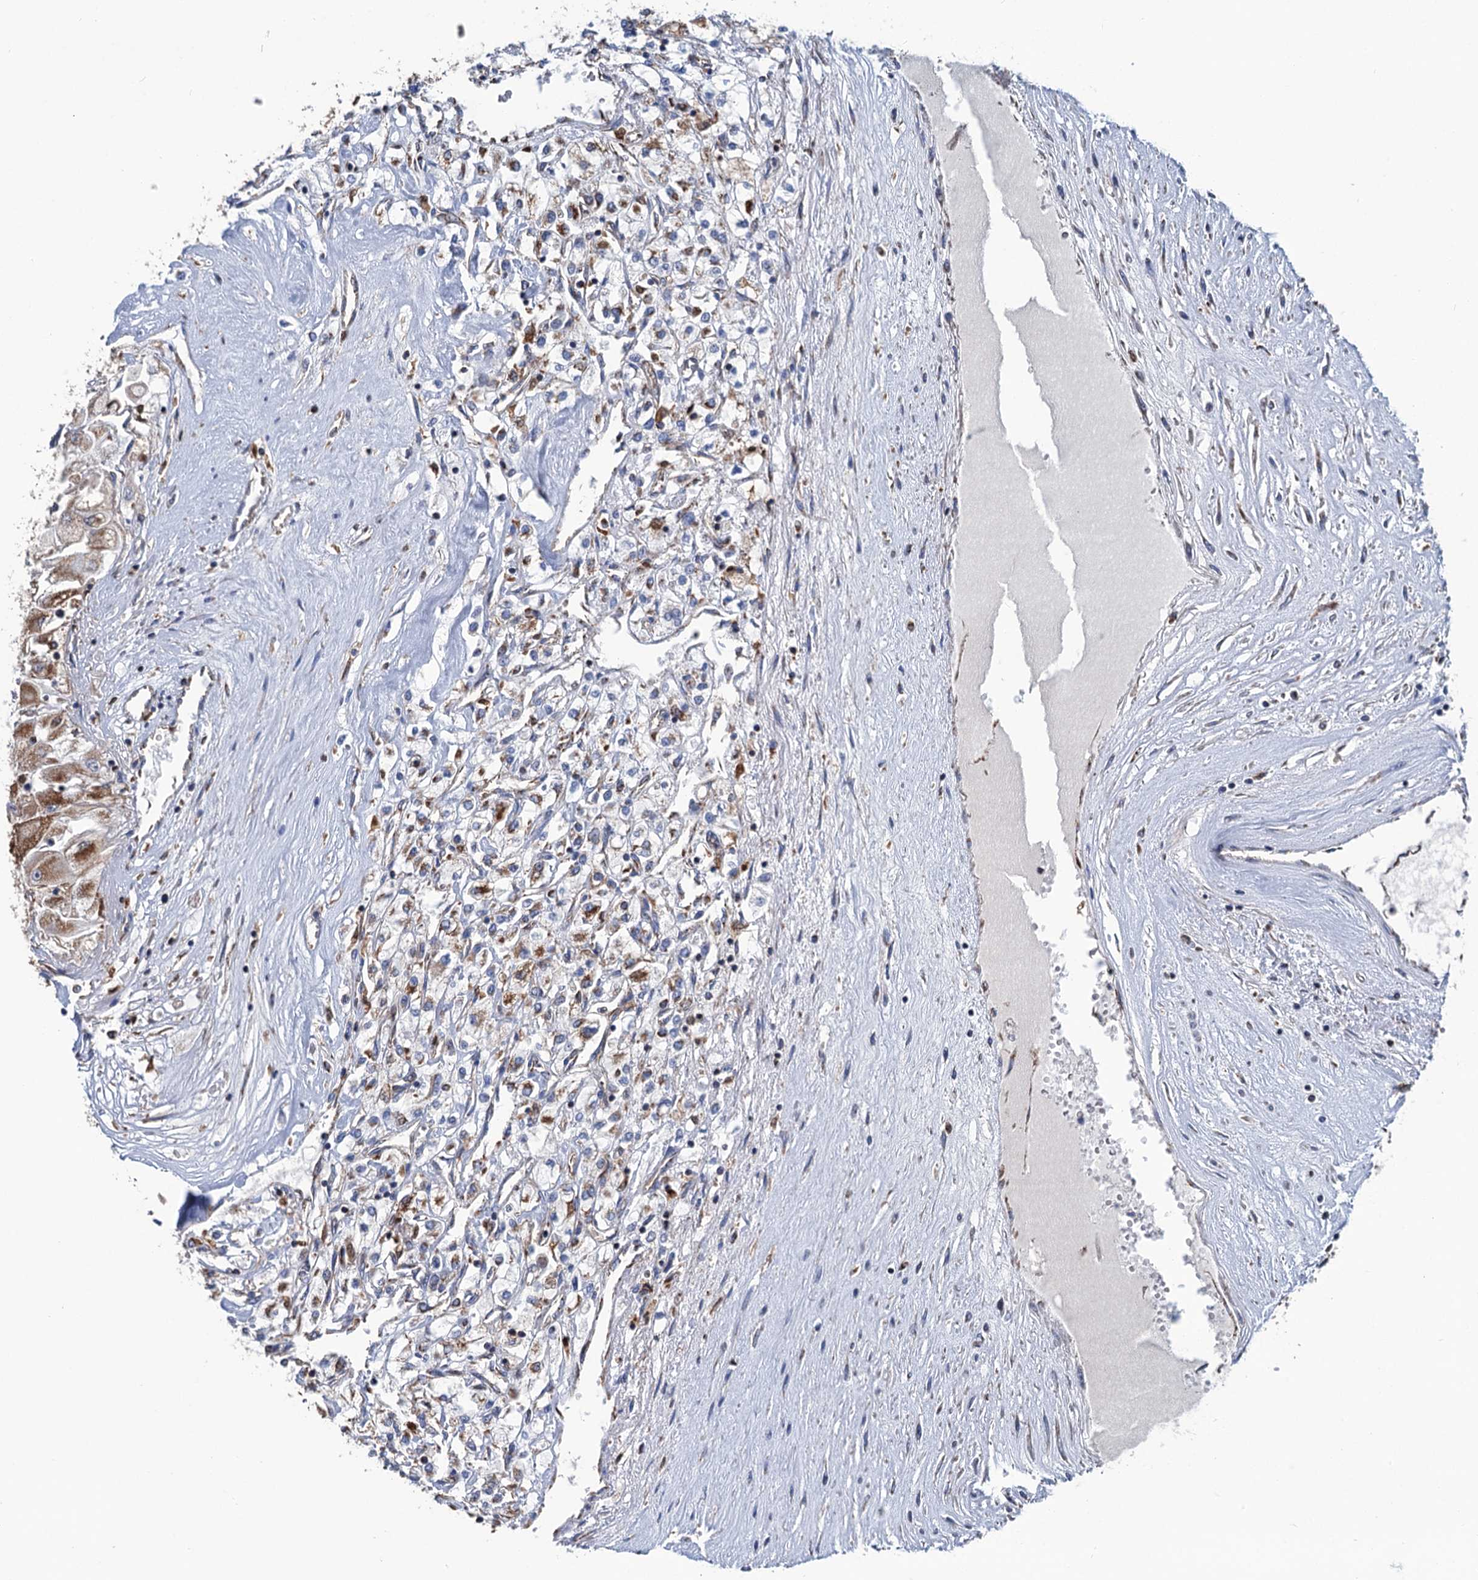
{"staining": {"intensity": "strong", "quantity": "25%-75%", "location": "cytoplasmic/membranous"}, "tissue": "renal cancer", "cell_type": "Tumor cells", "image_type": "cancer", "snomed": [{"axis": "morphology", "description": "Adenocarcinoma, NOS"}, {"axis": "topography", "description": "Kidney"}], "caption": "Protein analysis of renal cancer (adenocarcinoma) tissue shows strong cytoplasmic/membranous expression in approximately 25%-75% of tumor cells. The staining was performed using DAB (3,3'-diaminobenzidine), with brown indicating positive protein expression. Nuclei are stained blue with hematoxylin.", "gene": "IVD", "patient": {"sex": "male", "age": 80}}